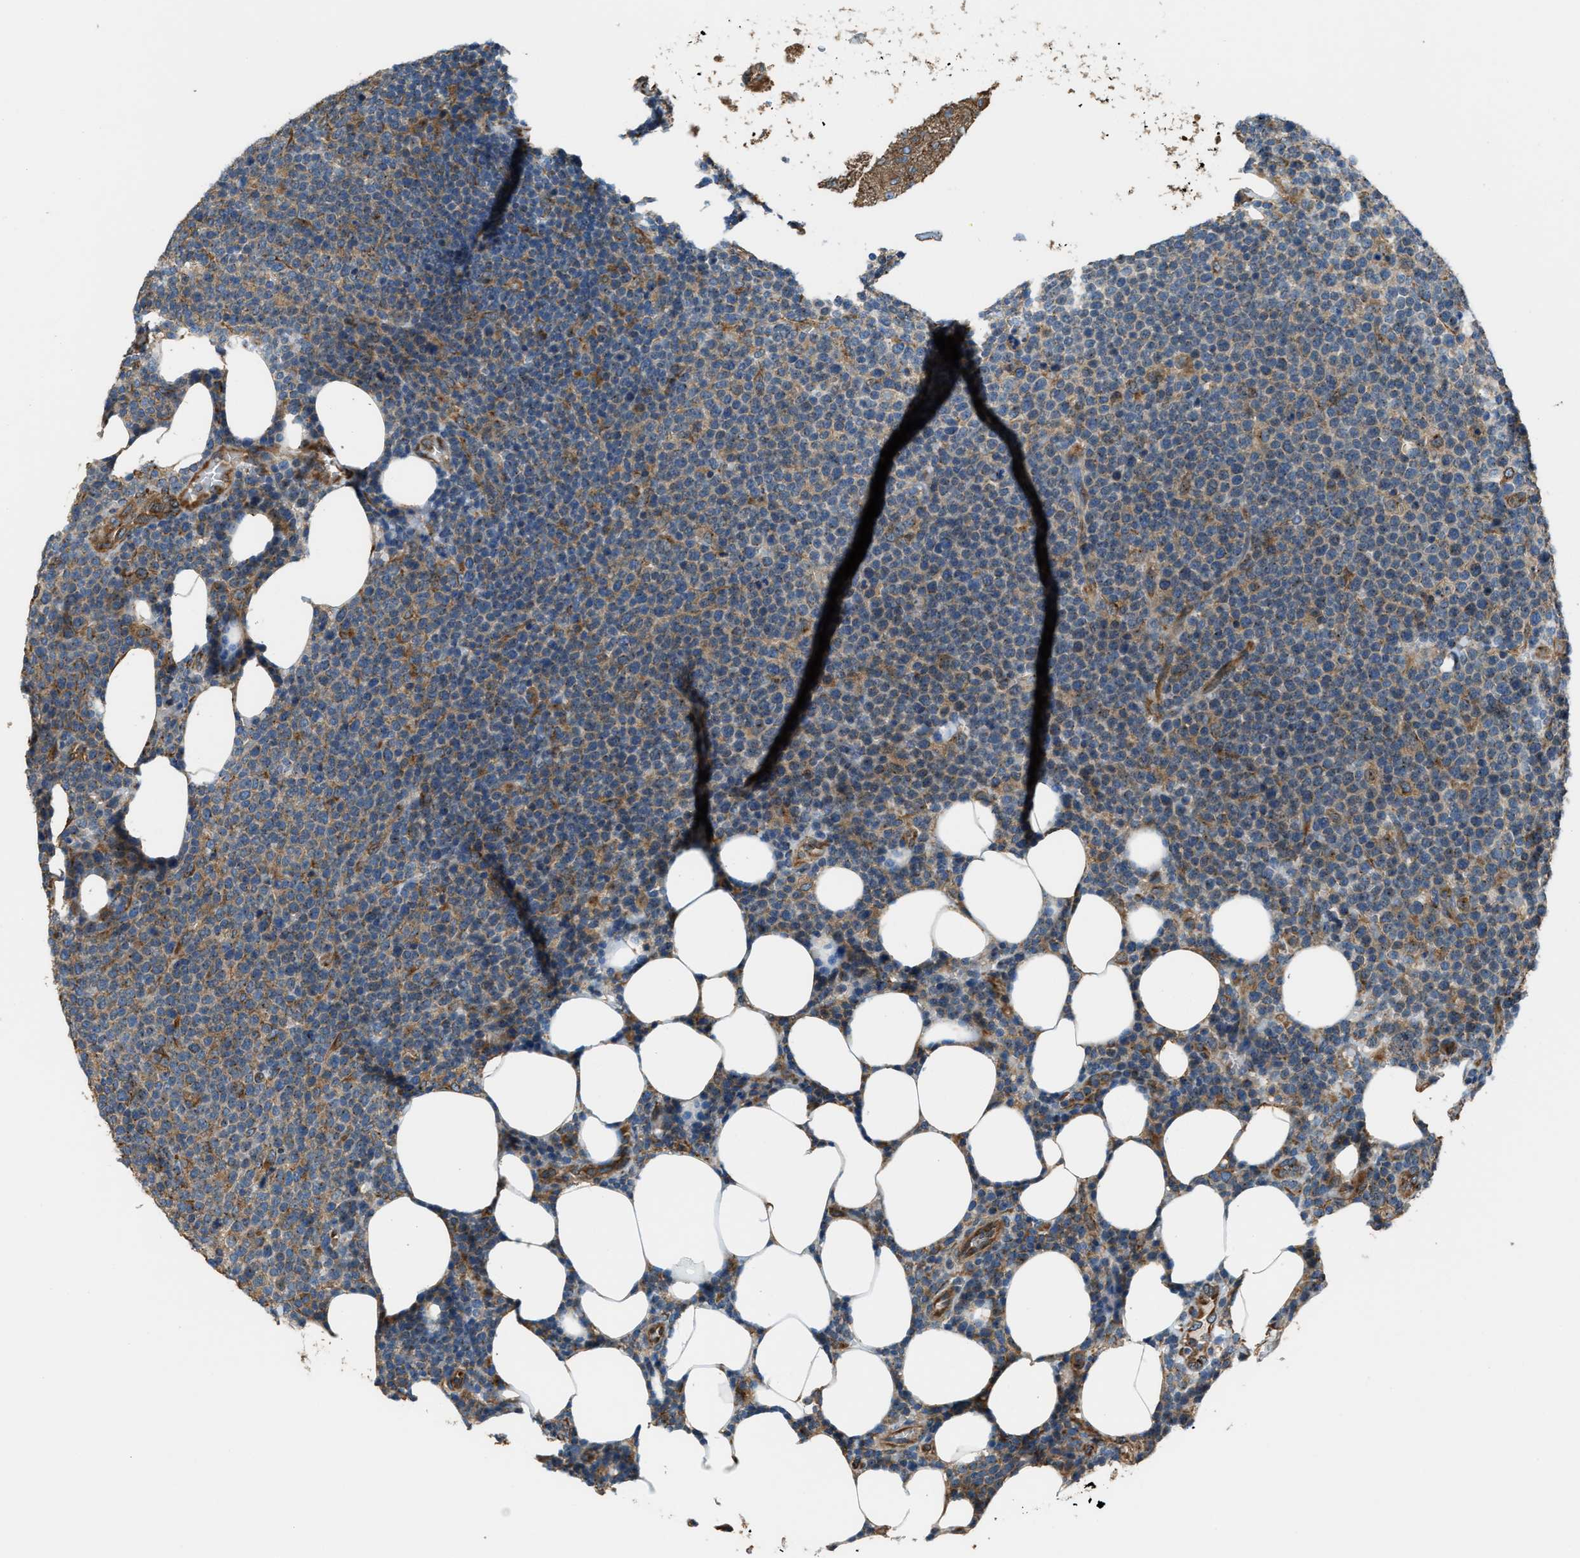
{"staining": {"intensity": "moderate", "quantity": ">75%", "location": "cytoplasmic/membranous"}, "tissue": "lymphoma", "cell_type": "Tumor cells", "image_type": "cancer", "snomed": [{"axis": "morphology", "description": "Malignant lymphoma, non-Hodgkin's type, High grade"}, {"axis": "topography", "description": "Lymph node"}], "caption": "Immunohistochemical staining of human high-grade malignant lymphoma, non-Hodgkin's type exhibits moderate cytoplasmic/membranous protein positivity in approximately >75% of tumor cells.", "gene": "TRPC1", "patient": {"sex": "male", "age": 61}}